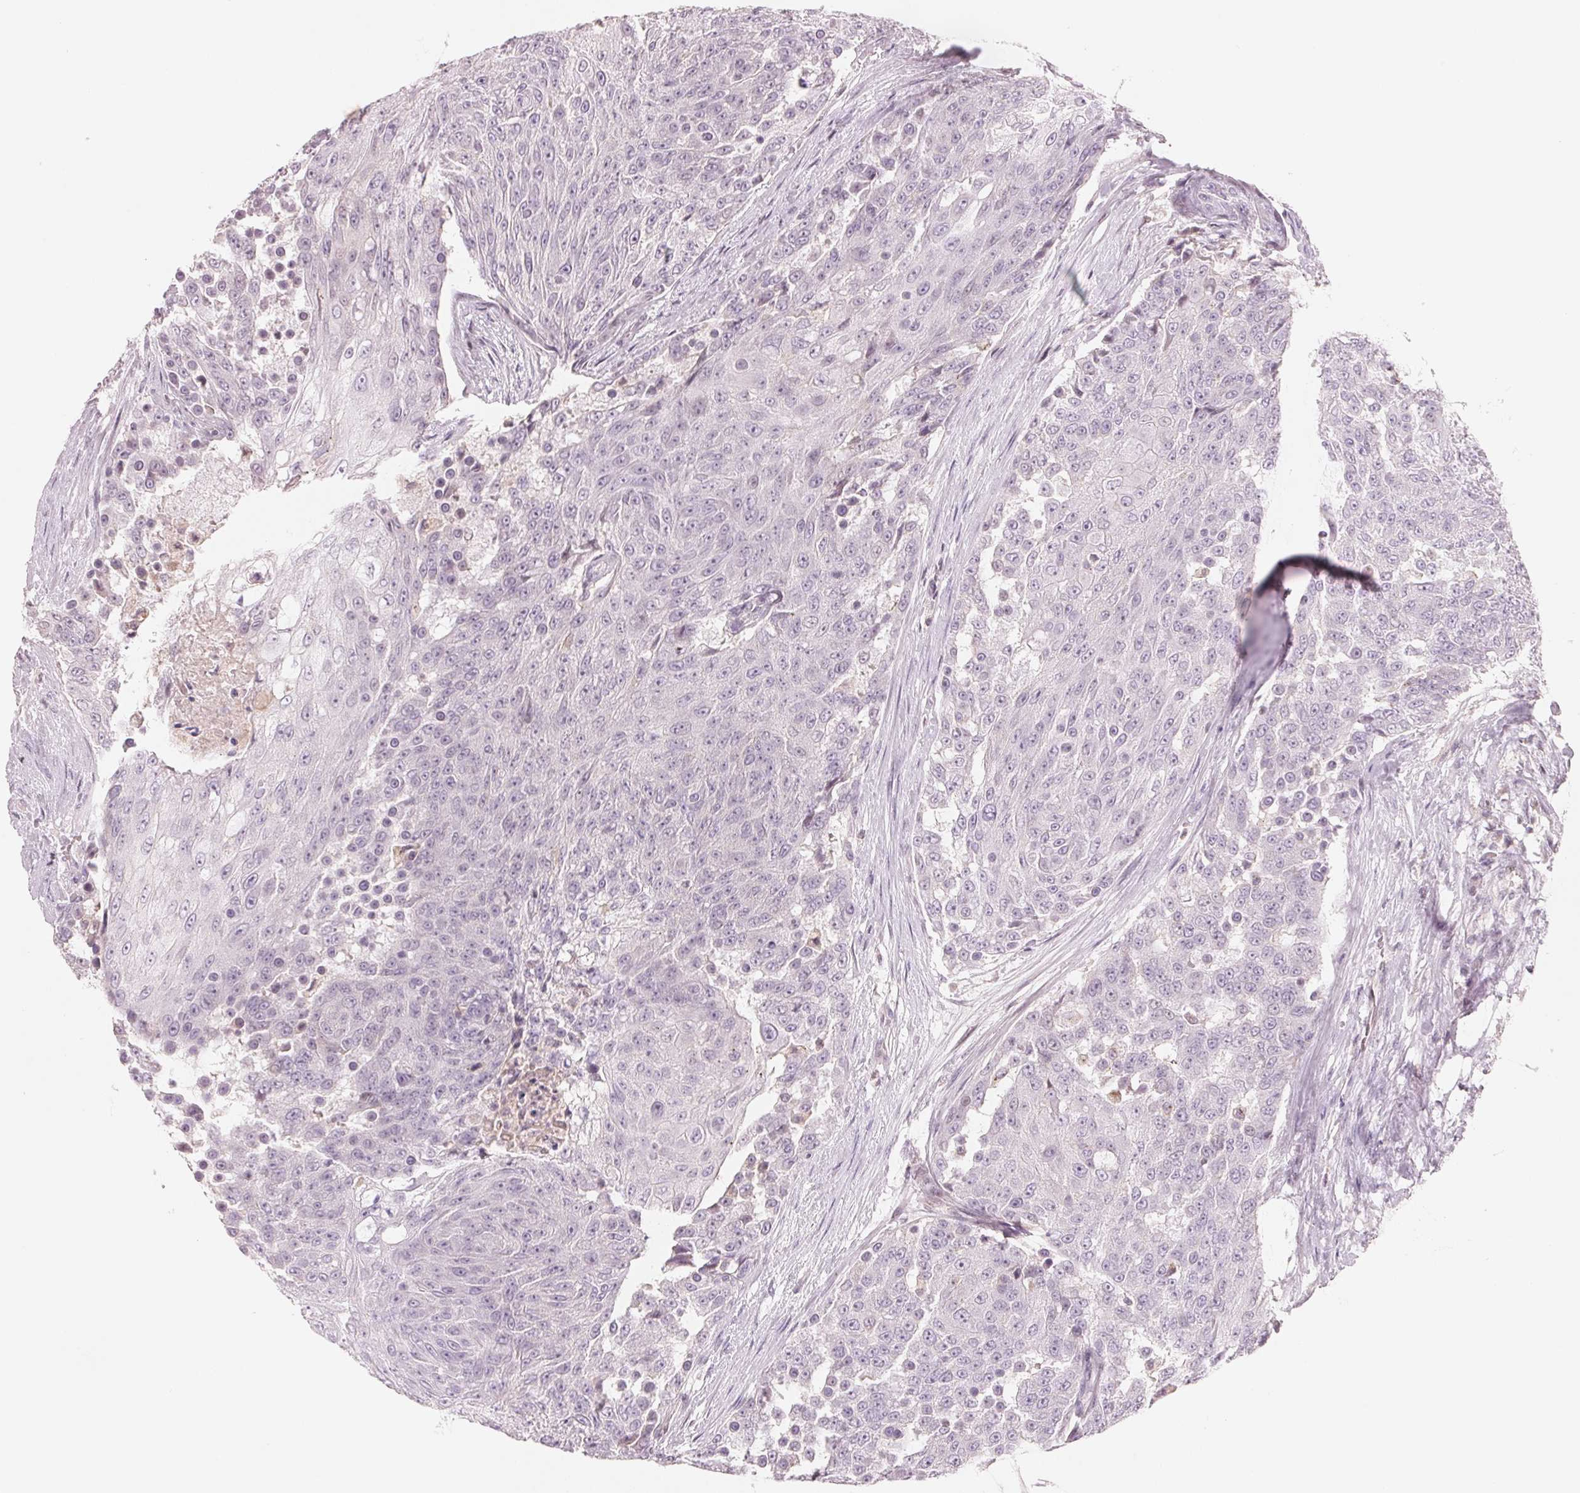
{"staining": {"intensity": "negative", "quantity": "none", "location": "none"}, "tissue": "urothelial cancer", "cell_type": "Tumor cells", "image_type": "cancer", "snomed": [{"axis": "morphology", "description": "Urothelial carcinoma, High grade"}, {"axis": "topography", "description": "Urinary bladder"}], "caption": "This is an IHC image of human urothelial cancer. There is no expression in tumor cells.", "gene": "SLC17A4", "patient": {"sex": "female", "age": 63}}